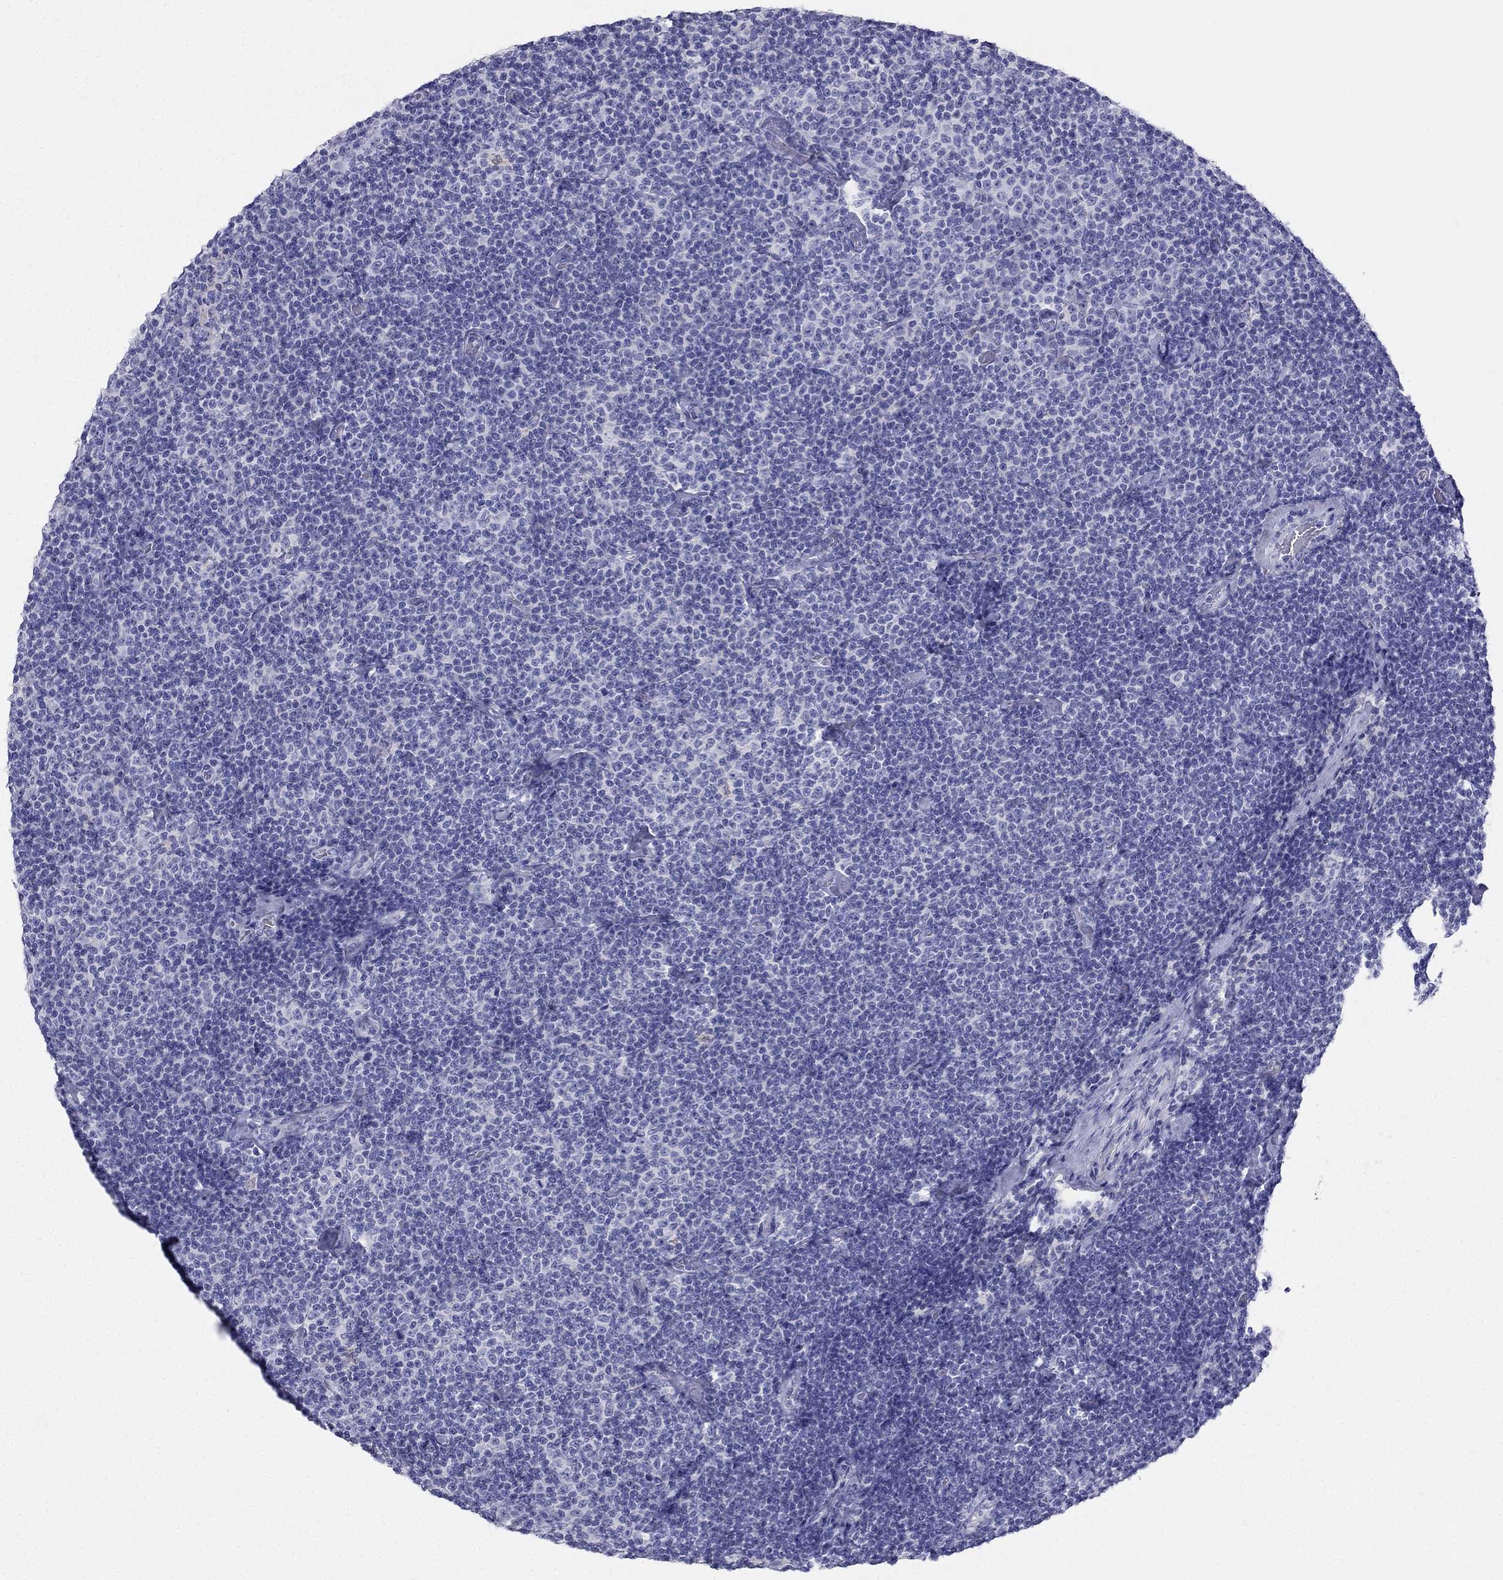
{"staining": {"intensity": "negative", "quantity": "none", "location": "none"}, "tissue": "lymphoma", "cell_type": "Tumor cells", "image_type": "cancer", "snomed": [{"axis": "morphology", "description": "Malignant lymphoma, non-Hodgkin's type, Low grade"}, {"axis": "topography", "description": "Lymph node"}], "caption": "An IHC image of malignant lymphoma, non-Hodgkin's type (low-grade) is shown. There is no staining in tumor cells of malignant lymphoma, non-Hodgkin's type (low-grade). (DAB (3,3'-diaminobenzidine) IHC with hematoxylin counter stain).", "gene": "RFLNA", "patient": {"sex": "male", "age": 81}}